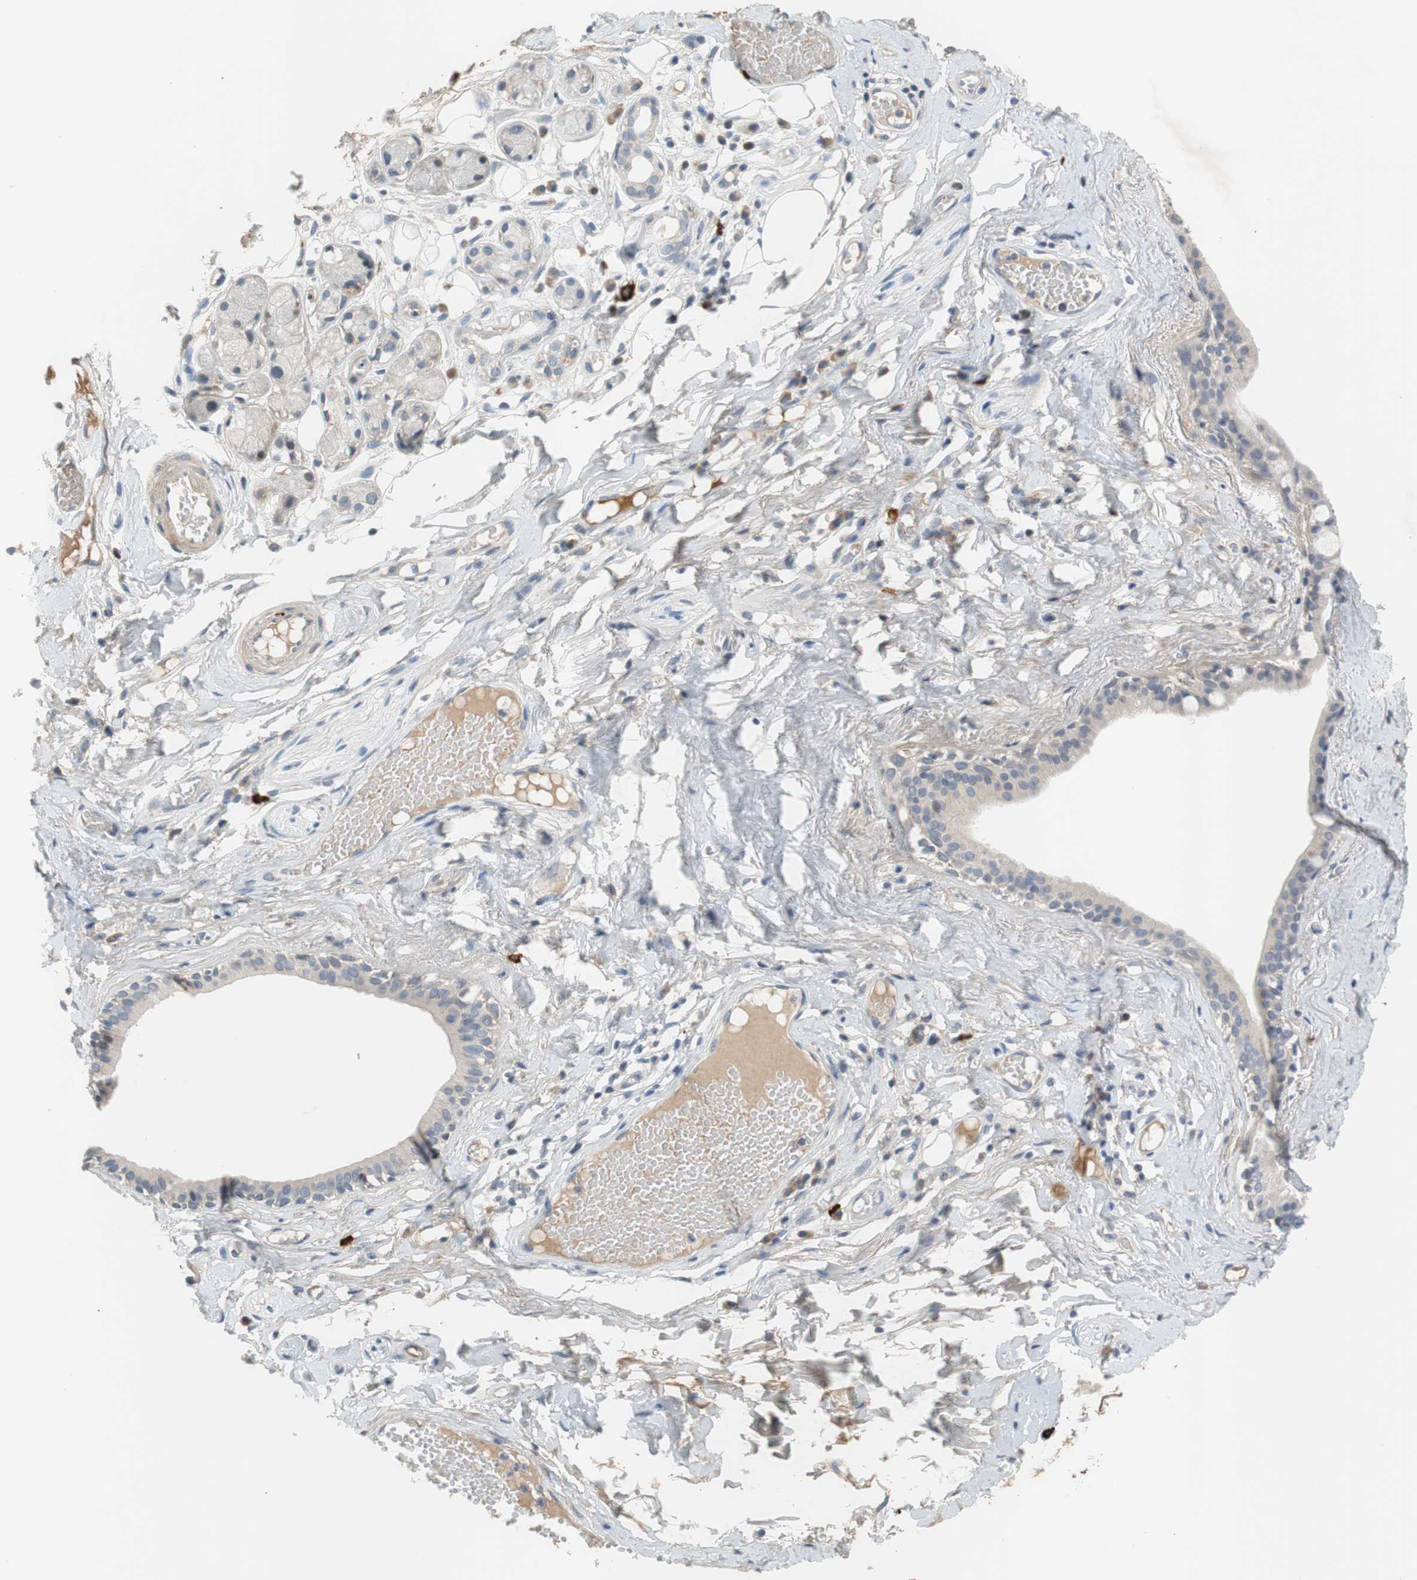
{"staining": {"intensity": "weak", "quantity": "25%-75%", "location": "cytoplasmic/membranous"}, "tissue": "adipose tissue", "cell_type": "Adipocytes", "image_type": "normal", "snomed": [{"axis": "morphology", "description": "Normal tissue, NOS"}, {"axis": "morphology", "description": "Inflammation, NOS"}, {"axis": "topography", "description": "Vascular tissue"}, {"axis": "topography", "description": "Salivary gland"}], "caption": "Weak cytoplasmic/membranous positivity for a protein is appreciated in approximately 25%-75% of adipocytes of benign adipose tissue using immunohistochemistry (IHC).", "gene": "COL12A1", "patient": {"sex": "female", "age": 75}}